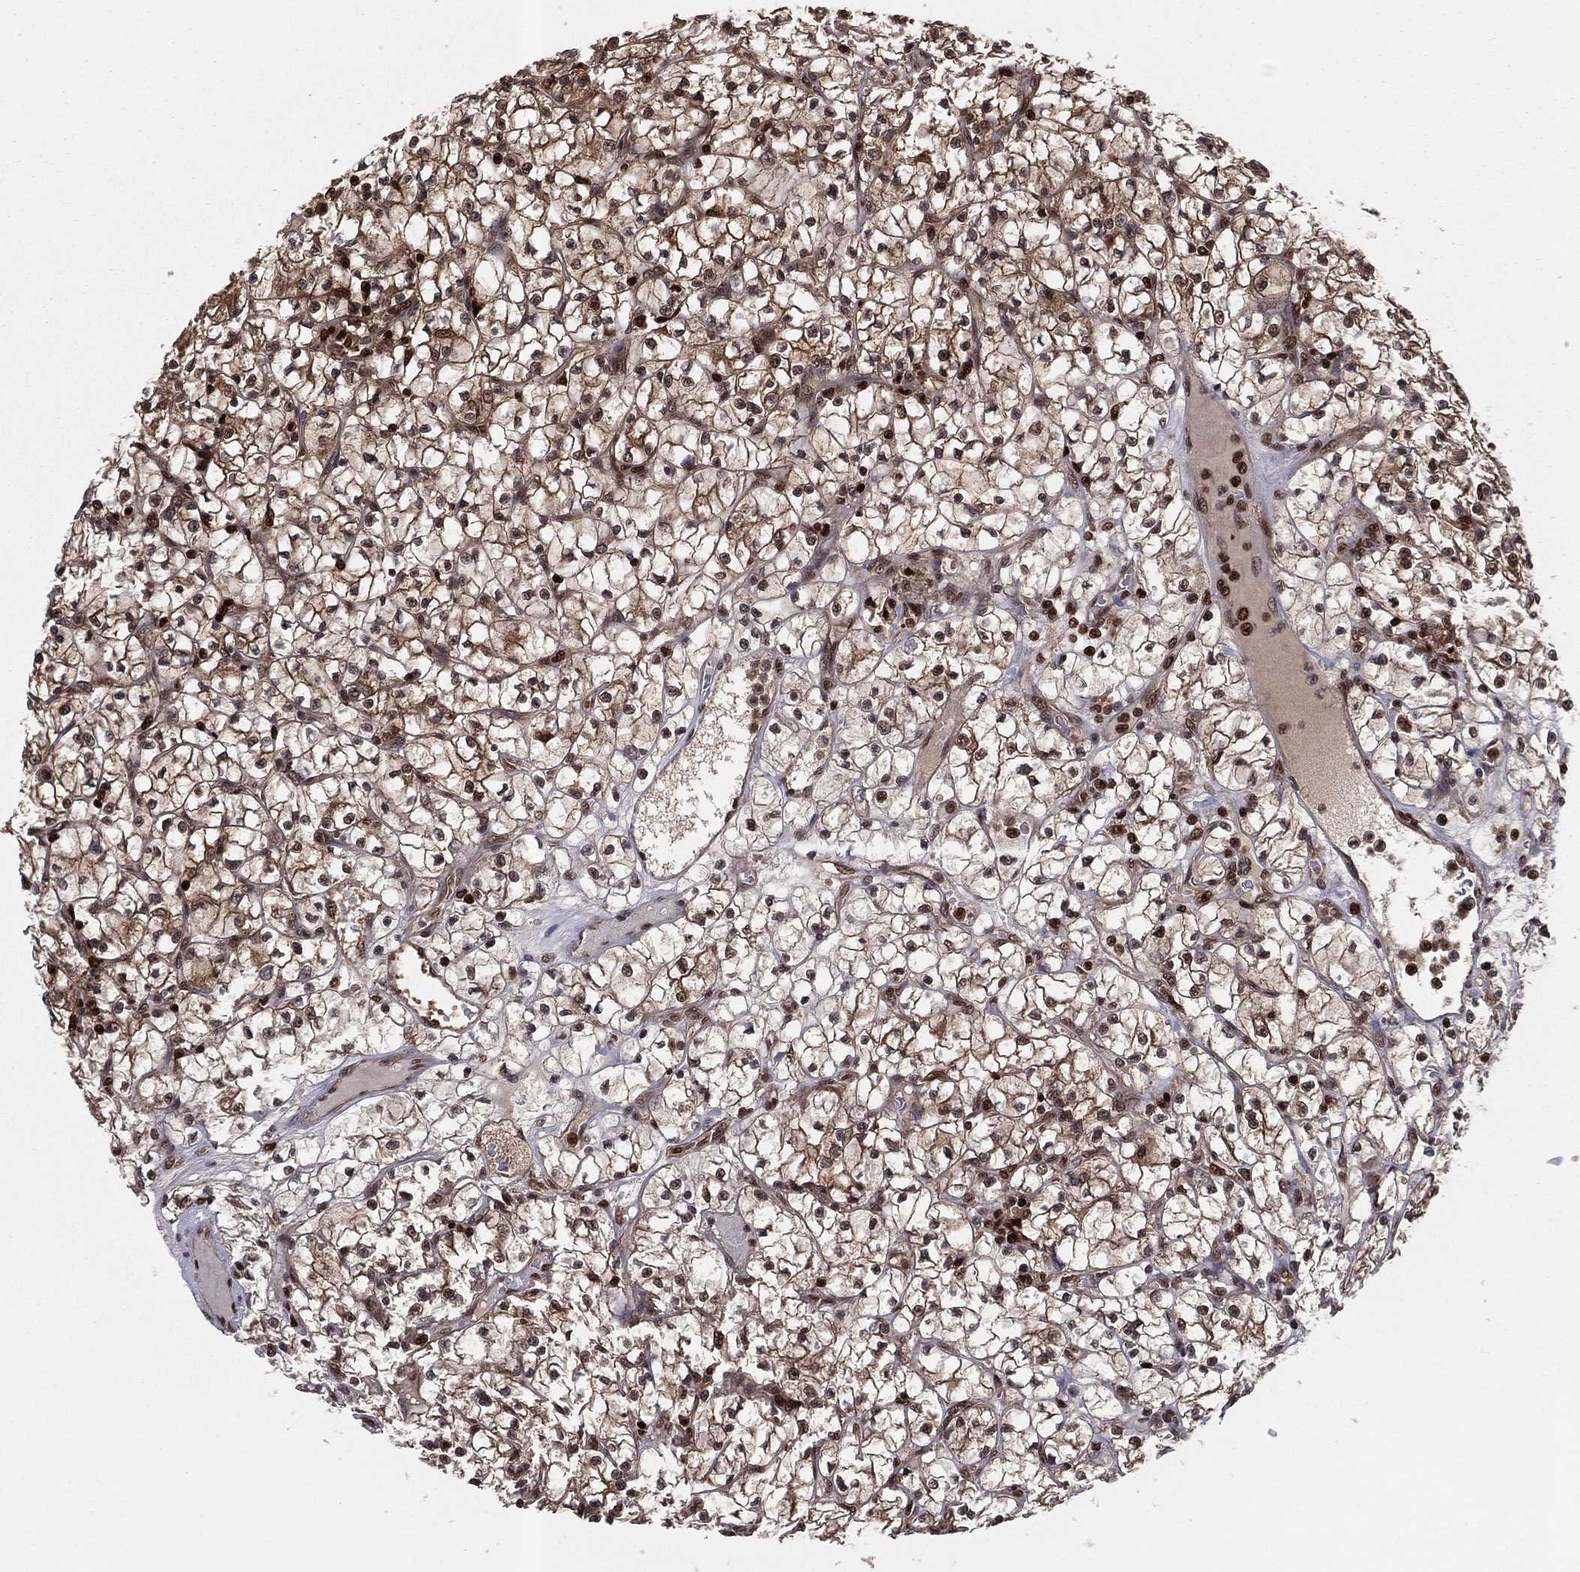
{"staining": {"intensity": "strong", "quantity": ">75%", "location": "cytoplasmic/membranous,nuclear"}, "tissue": "renal cancer", "cell_type": "Tumor cells", "image_type": "cancer", "snomed": [{"axis": "morphology", "description": "Adenocarcinoma, NOS"}, {"axis": "topography", "description": "Kidney"}], "caption": "Immunohistochemical staining of human adenocarcinoma (renal) reveals high levels of strong cytoplasmic/membranous and nuclear protein expression in approximately >75% of tumor cells. The staining was performed using DAB (3,3'-diaminobenzidine), with brown indicating positive protein expression. Nuclei are stained blue with hematoxylin.", "gene": "PSMA1", "patient": {"sex": "female", "age": 64}}